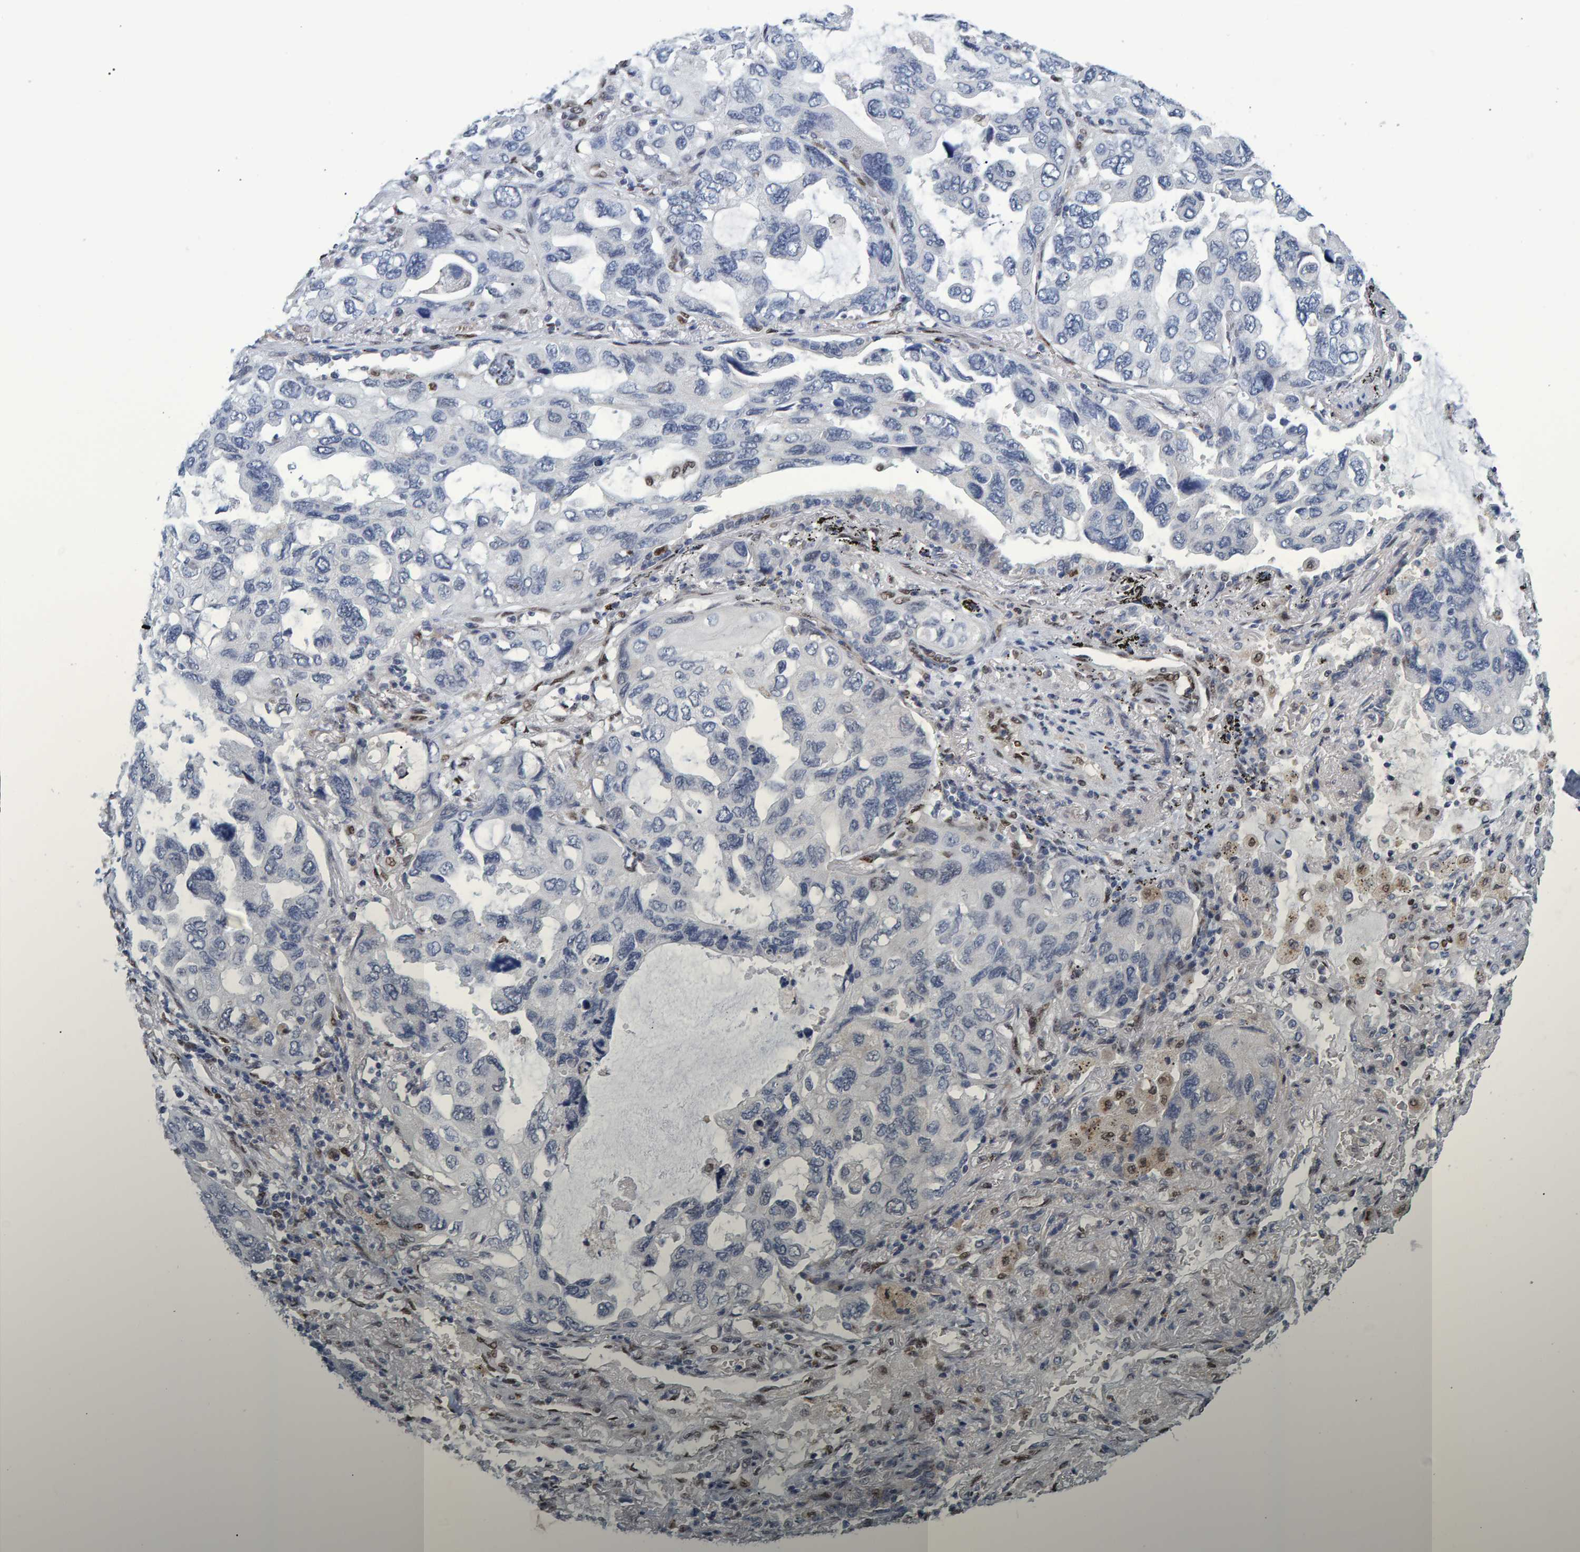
{"staining": {"intensity": "negative", "quantity": "none", "location": "none"}, "tissue": "lung cancer", "cell_type": "Tumor cells", "image_type": "cancer", "snomed": [{"axis": "morphology", "description": "Squamous cell carcinoma, NOS"}, {"axis": "topography", "description": "Lung"}], "caption": "Tumor cells are negative for protein expression in human lung cancer.", "gene": "QKI", "patient": {"sex": "female", "age": 73}}